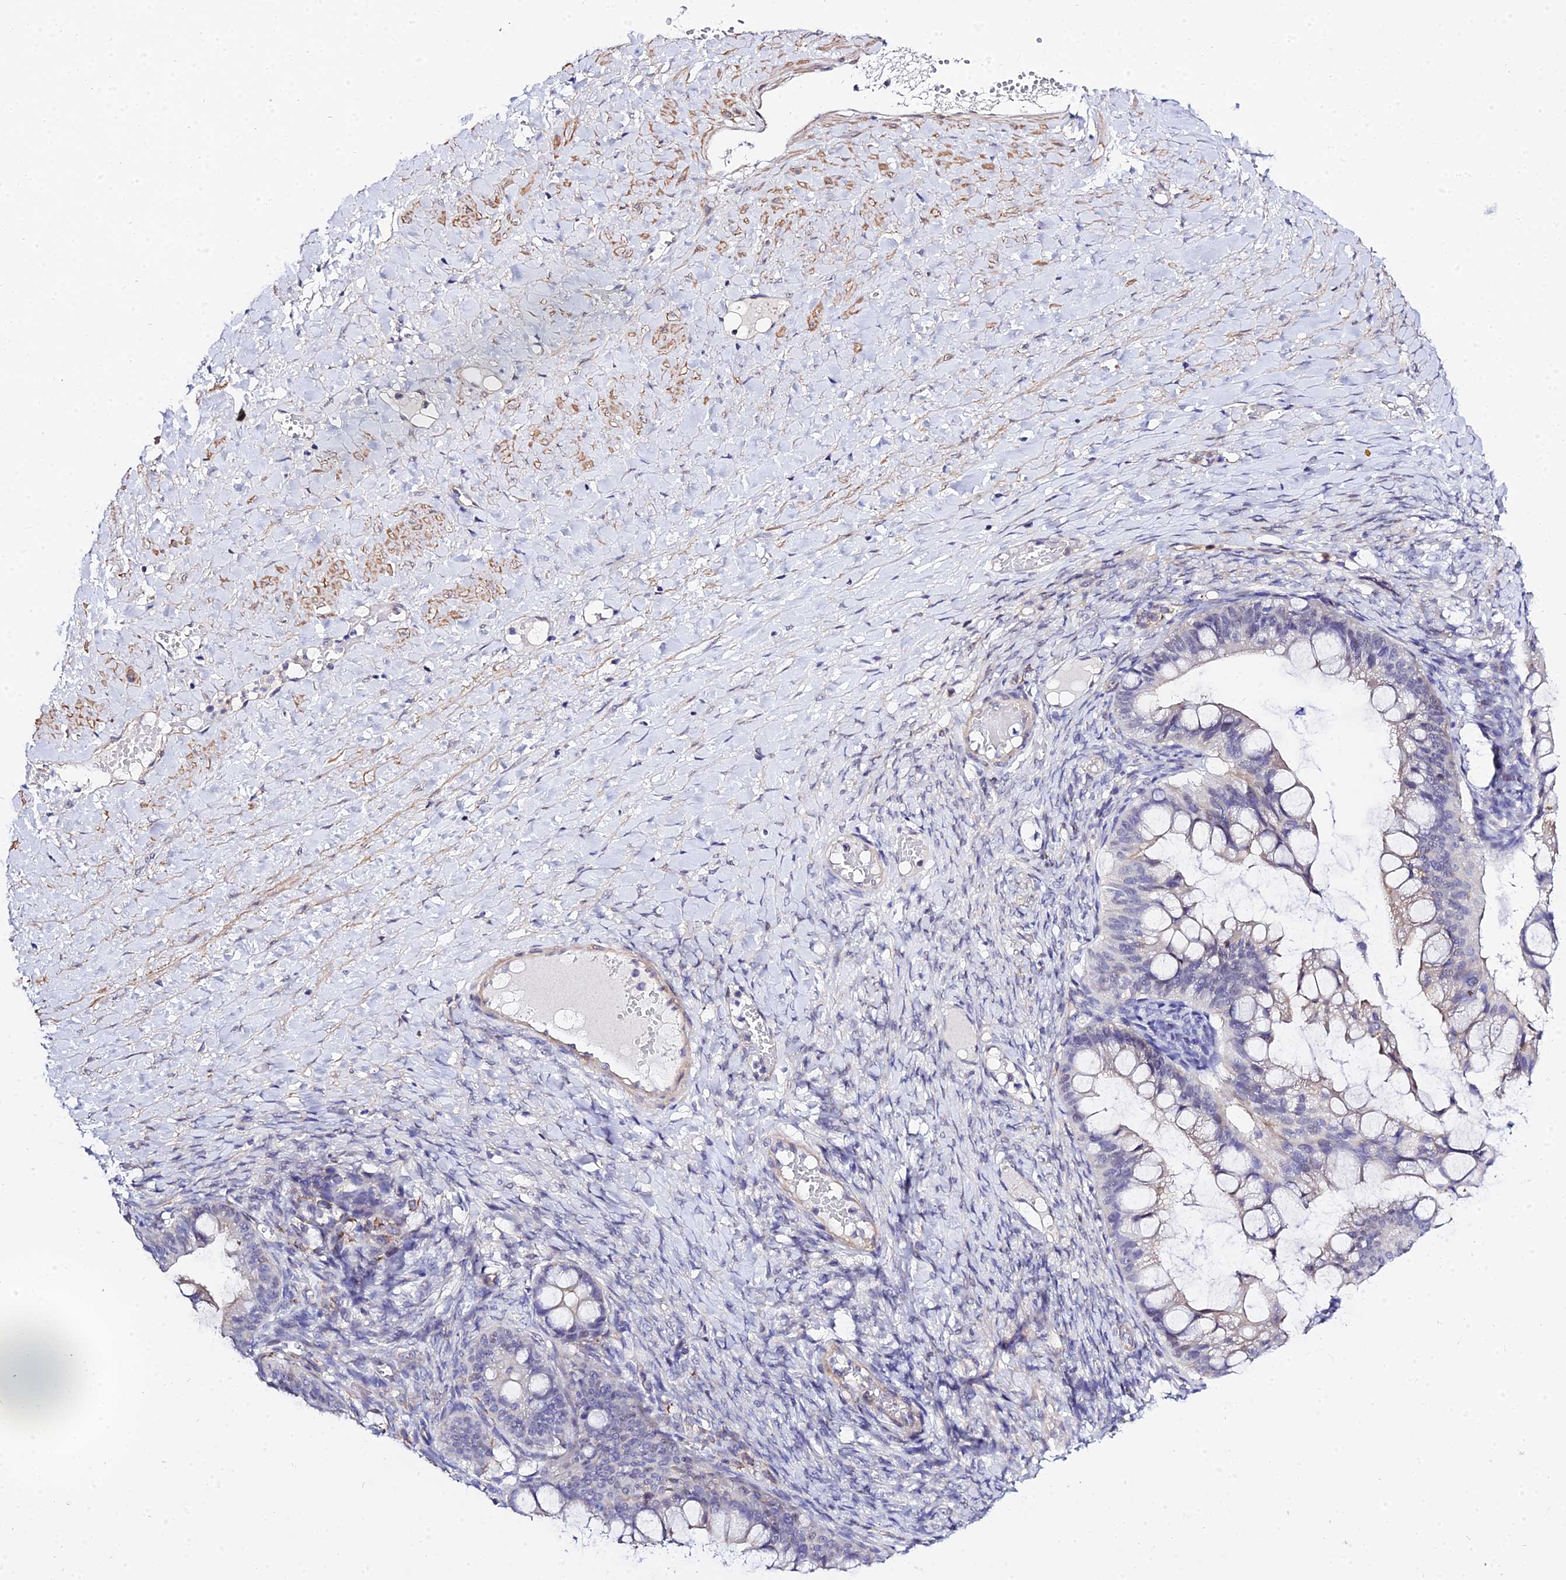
{"staining": {"intensity": "negative", "quantity": "none", "location": "none"}, "tissue": "ovarian cancer", "cell_type": "Tumor cells", "image_type": "cancer", "snomed": [{"axis": "morphology", "description": "Cystadenocarcinoma, mucinous, NOS"}, {"axis": "topography", "description": "Ovary"}], "caption": "High power microscopy photomicrograph of an immunohistochemistry (IHC) photomicrograph of ovarian mucinous cystadenocarcinoma, revealing no significant expression in tumor cells. (Stains: DAB immunohistochemistry with hematoxylin counter stain, Microscopy: brightfield microscopy at high magnification).", "gene": "ZNF628", "patient": {"sex": "female", "age": 73}}